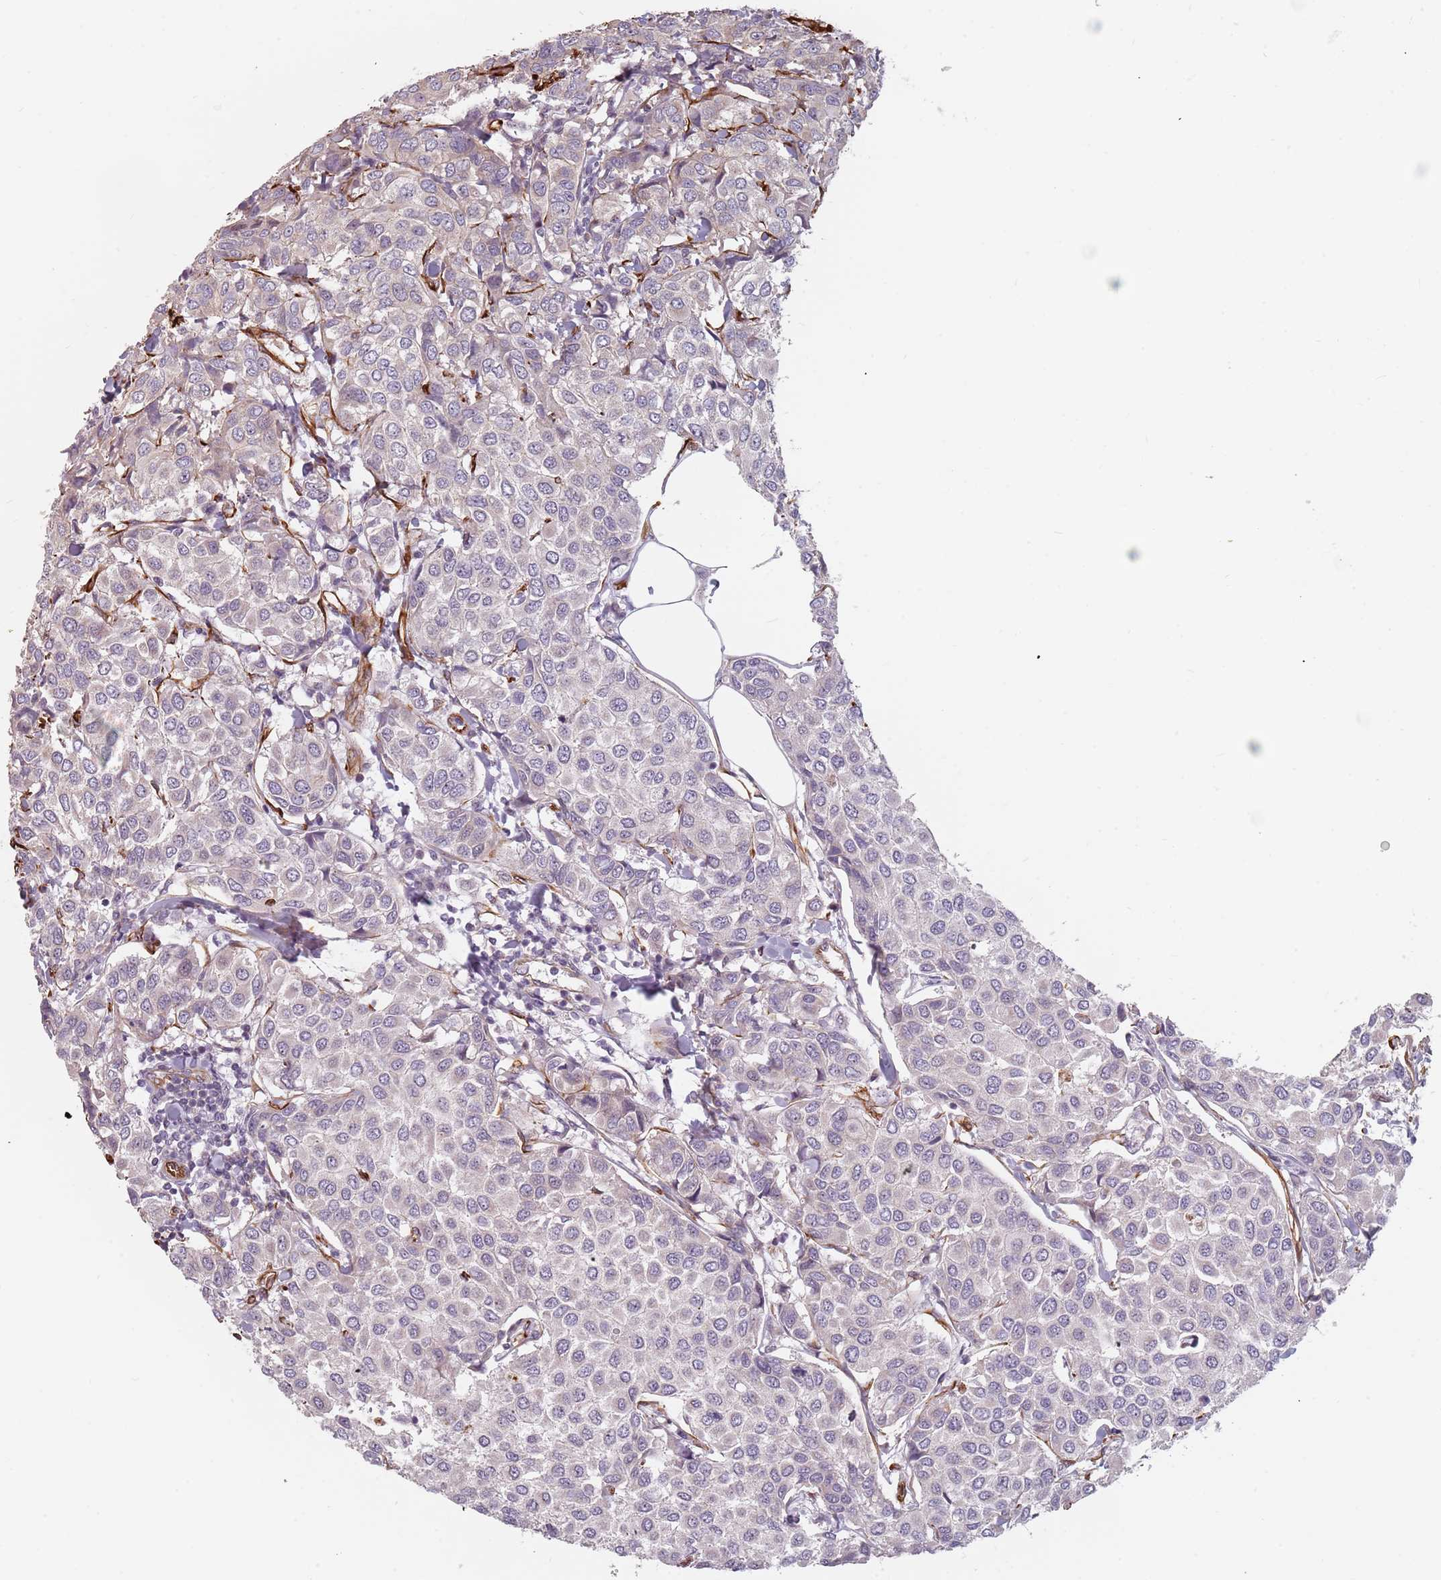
{"staining": {"intensity": "negative", "quantity": "none", "location": "none"}, "tissue": "breast cancer", "cell_type": "Tumor cells", "image_type": "cancer", "snomed": [{"axis": "morphology", "description": "Duct carcinoma"}, {"axis": "topography", "description": "Breast"}], "caption": "Immunohistochemistry image of breast intraductal carcinoma stained for a protein (brown), which exhibits no expression in tumor cells.", "gene": "GAS2L3", "patient": {"sex": "female", "age": 55}}